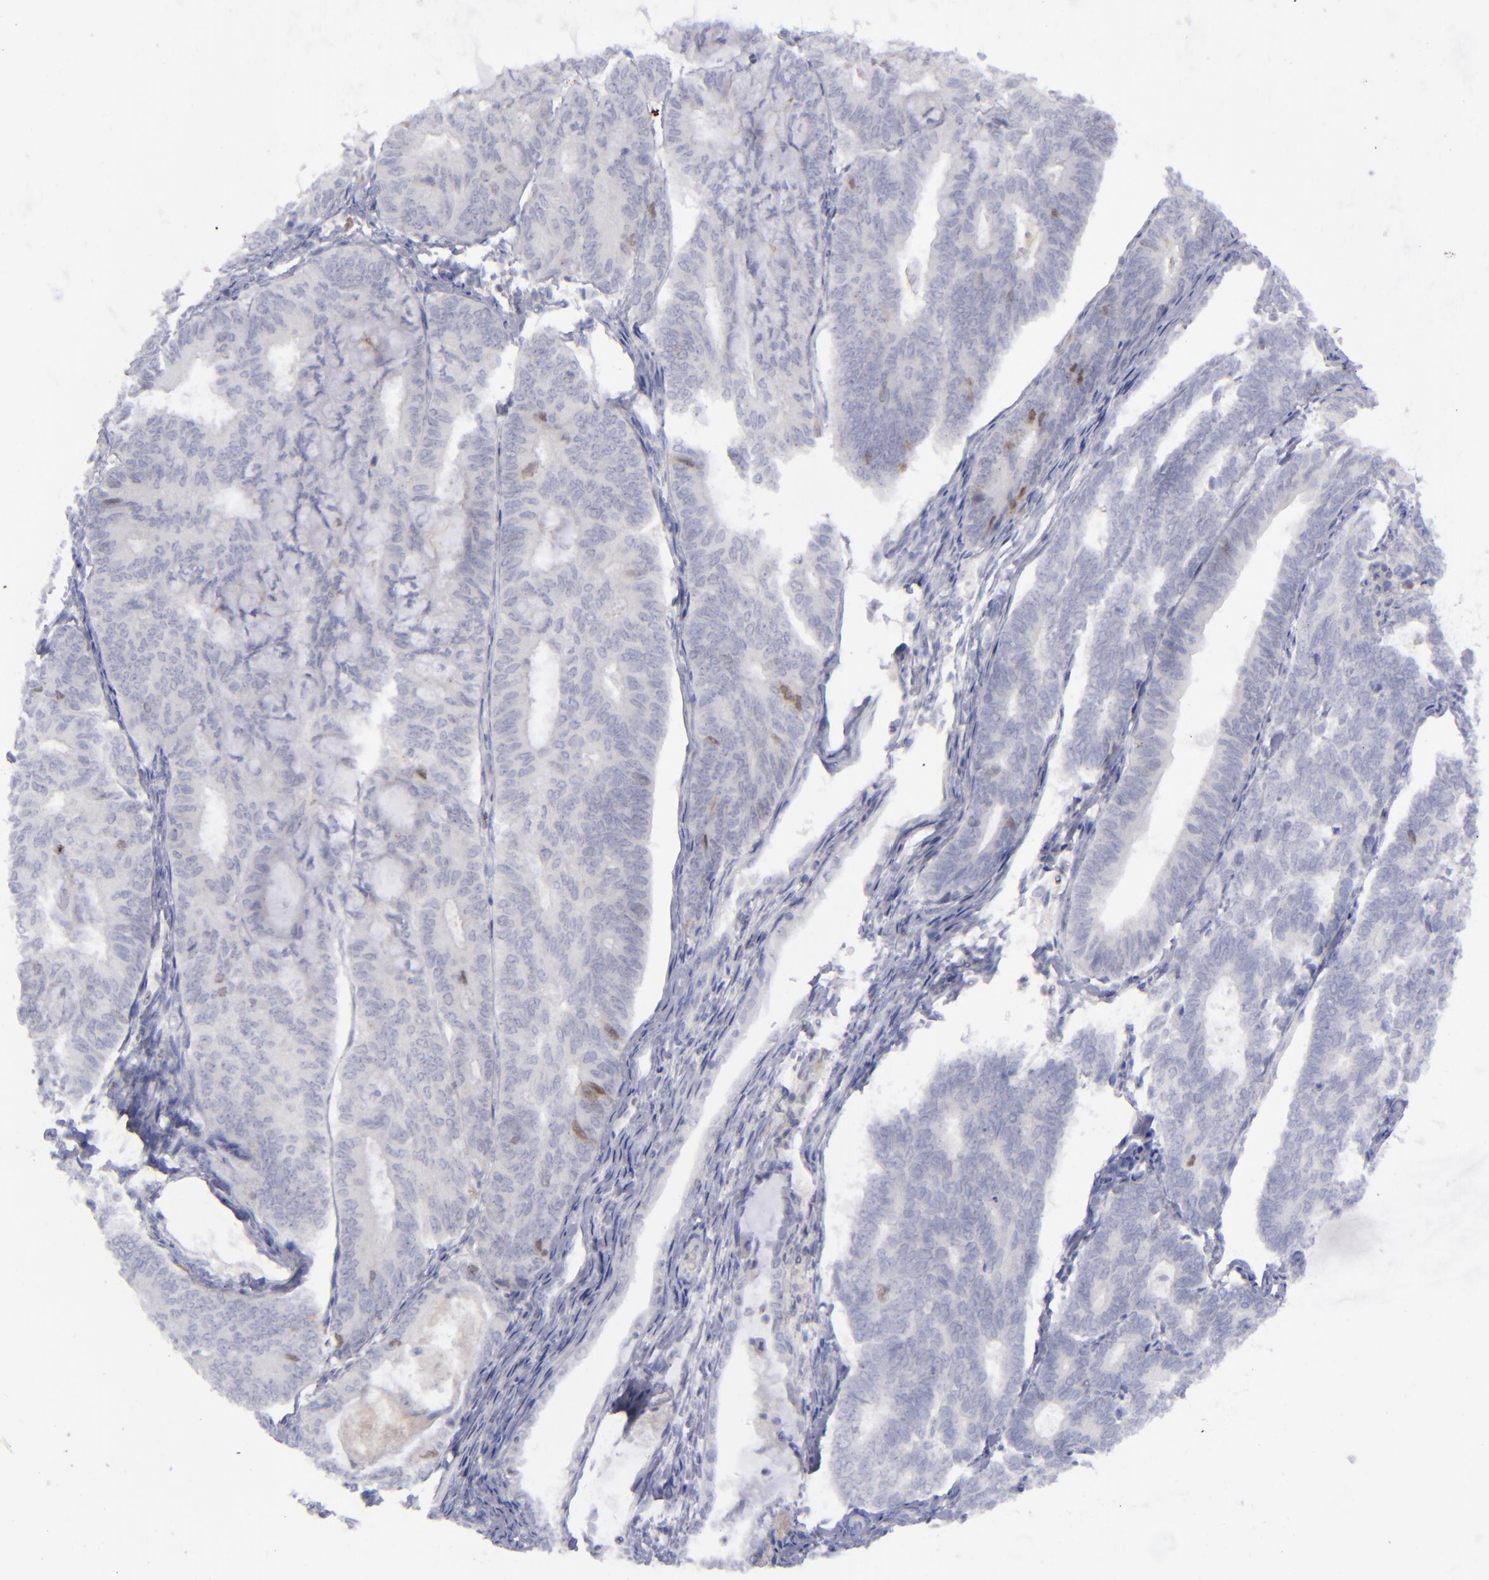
{"staining": {"intensity": "weak", "quantity": "<25%", "location": "nuclear"}, "tissue": "endometrial cancer", "cell_type": "Tumor cells", "image_type": "cancer", "snomed": [{"axis": "morphology", "description": "Adenocarcinoma, NOS"}, {"axis": "topography", "description": "Endometrium"}], "caption": "Human endometrial adenocarcinoma stained for a protein using IHC demonstrates no positivity in tumor cells.", "gene": "AURKA", "patient": {"sex": "female", "age": 59}}